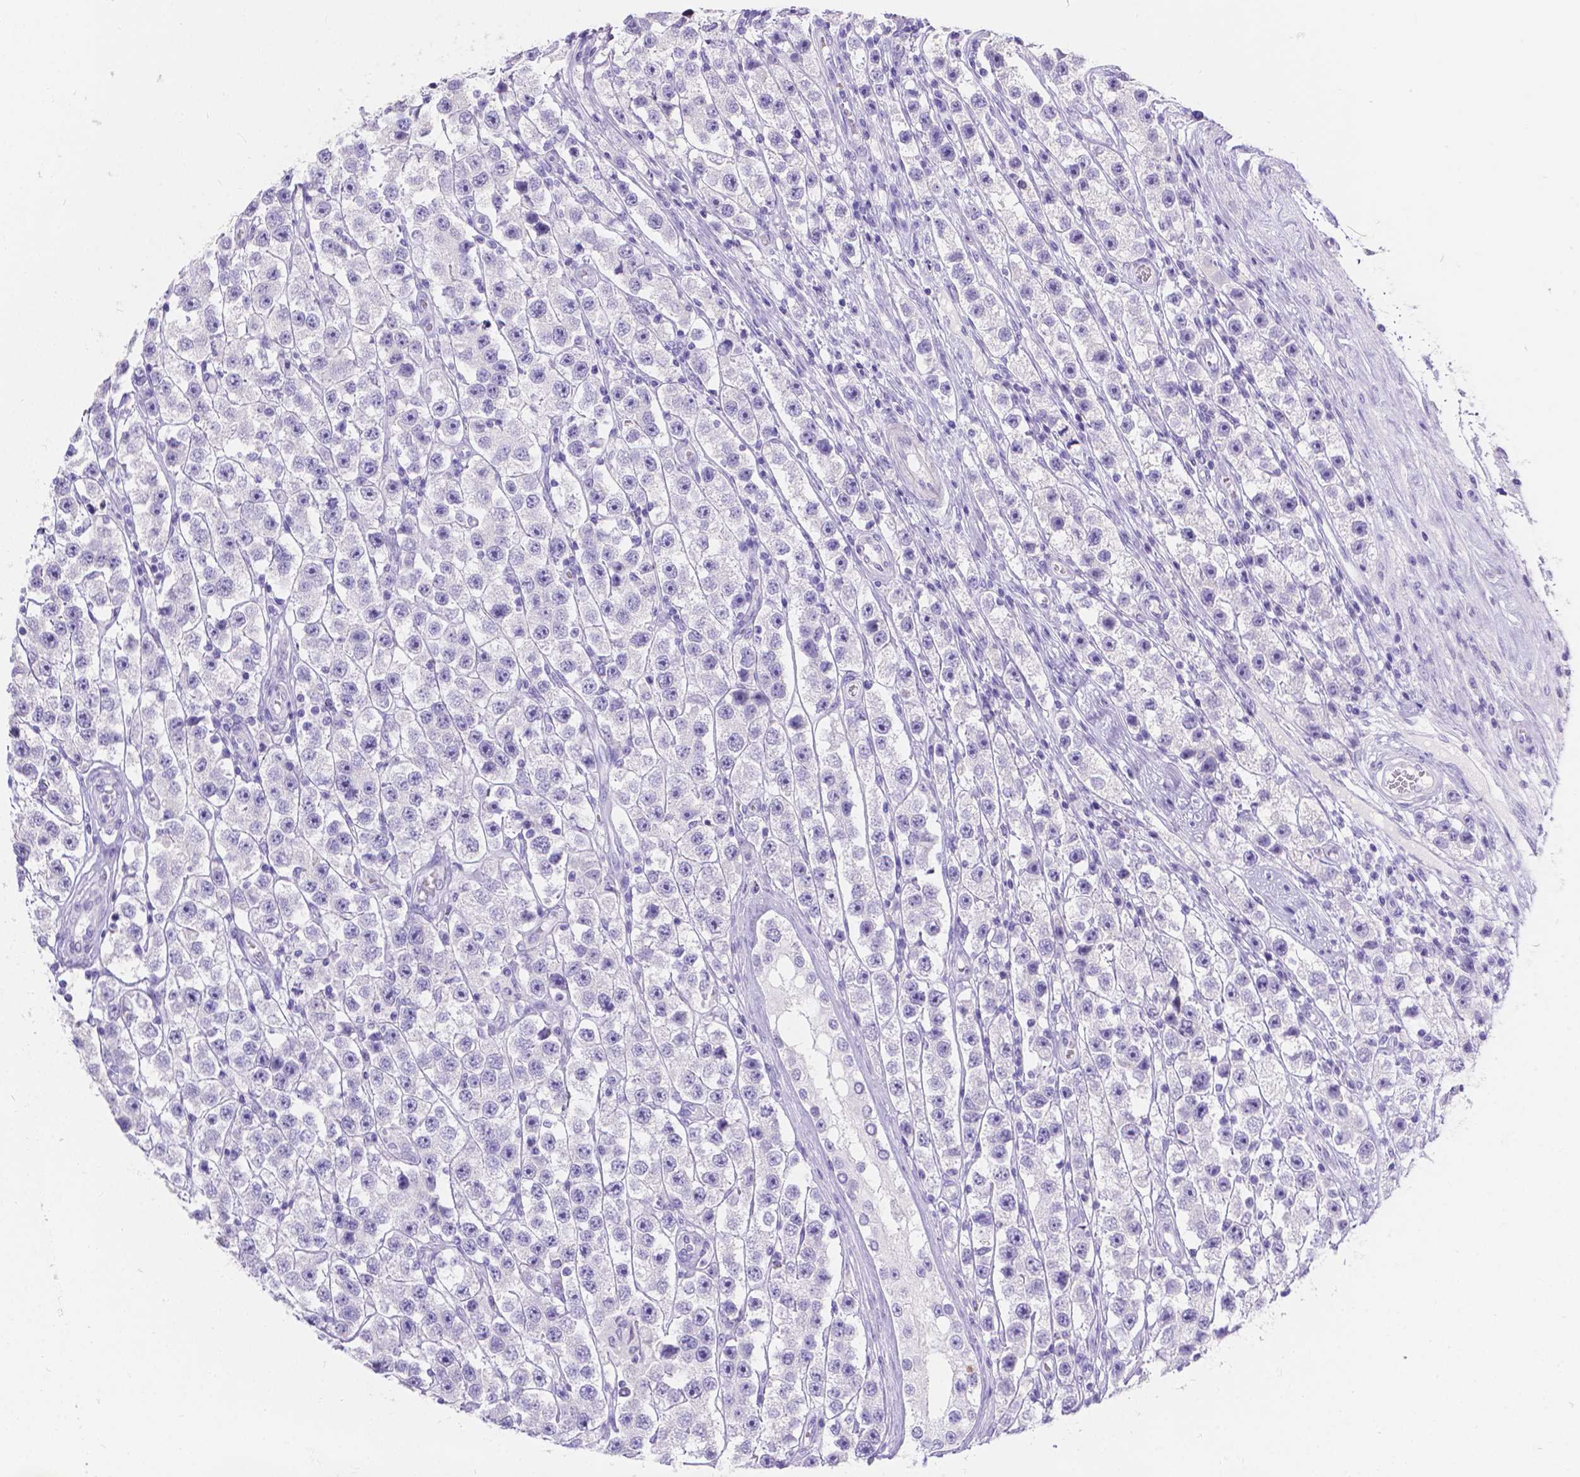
{"staining": {"intensity": "negative", "quantity": "none", "location": "none"}, "tissue": "testis cancer", "cell_type": "Tumor cells", "image_type": "cancer", "snomed": [{"axis": "morphology", "description": "Seminoma, NOS"}, {"axis": "topography", "description": "Testis"}], "caption": "This is an immunohistochemistry histopathology image of human testis seminoma. There is no positivity in tumor cells.", "gene": "GNRHR", "patient": {"sex": "male", "age": 45}}